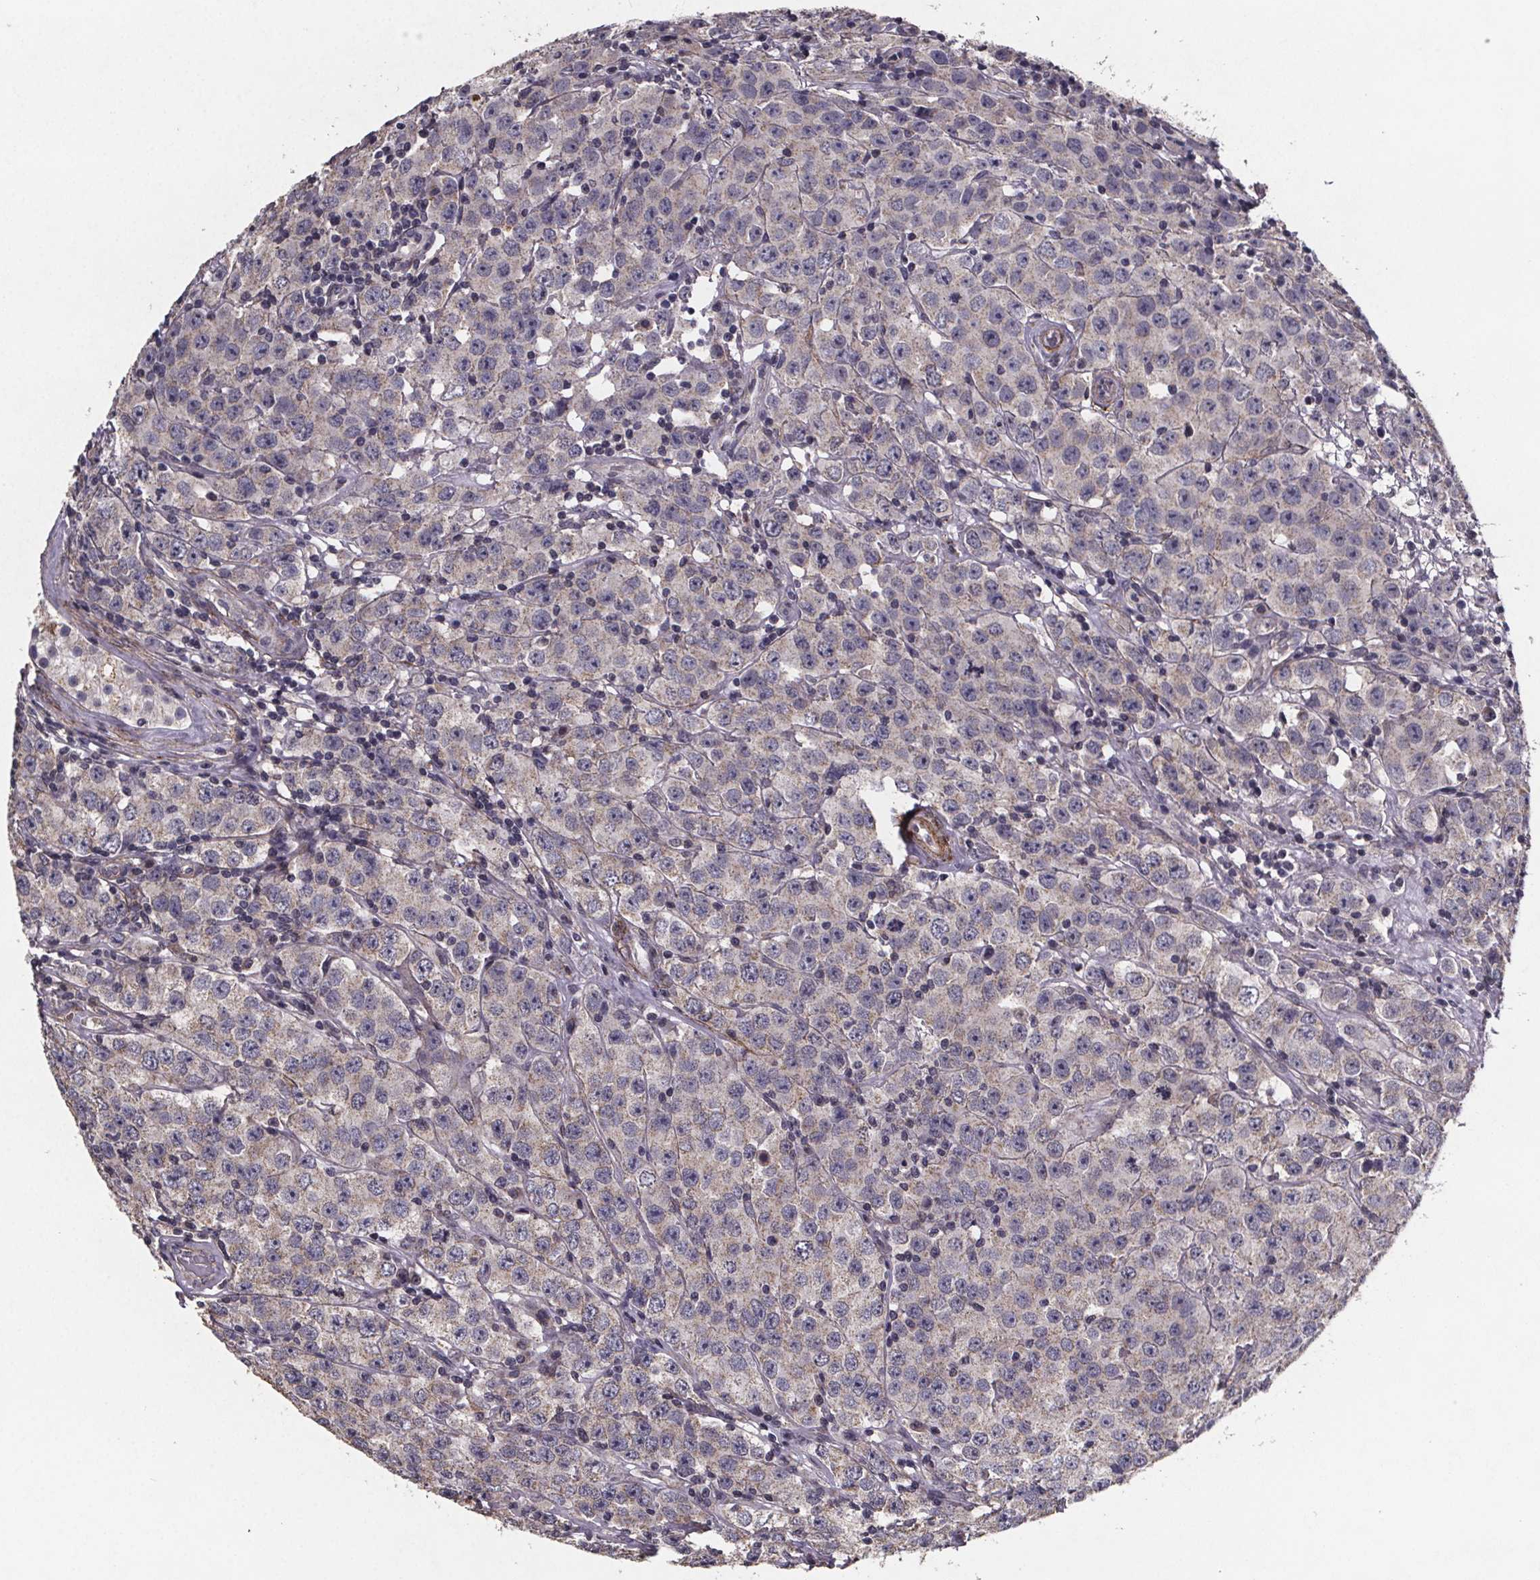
{"staining": {"intensity": "negative", "quantity": "none", "location": "none"}, "tissue": "testis cancer", "cell_type": "Tumor cells", "image_type": "cancer", "snomed": [{"axis": "morphology", "description": "Seminoma, NOS"}, {"axis": "topography", "description": "Testis"}], "caption": "A high-resolution histopathology image shows immunohistochemistry (IHC) staining of seminoma (testis), which displays no significant expression in tumor cells.", "gene": "PALLD", "patient": {"sex": "male", "age": 52}}